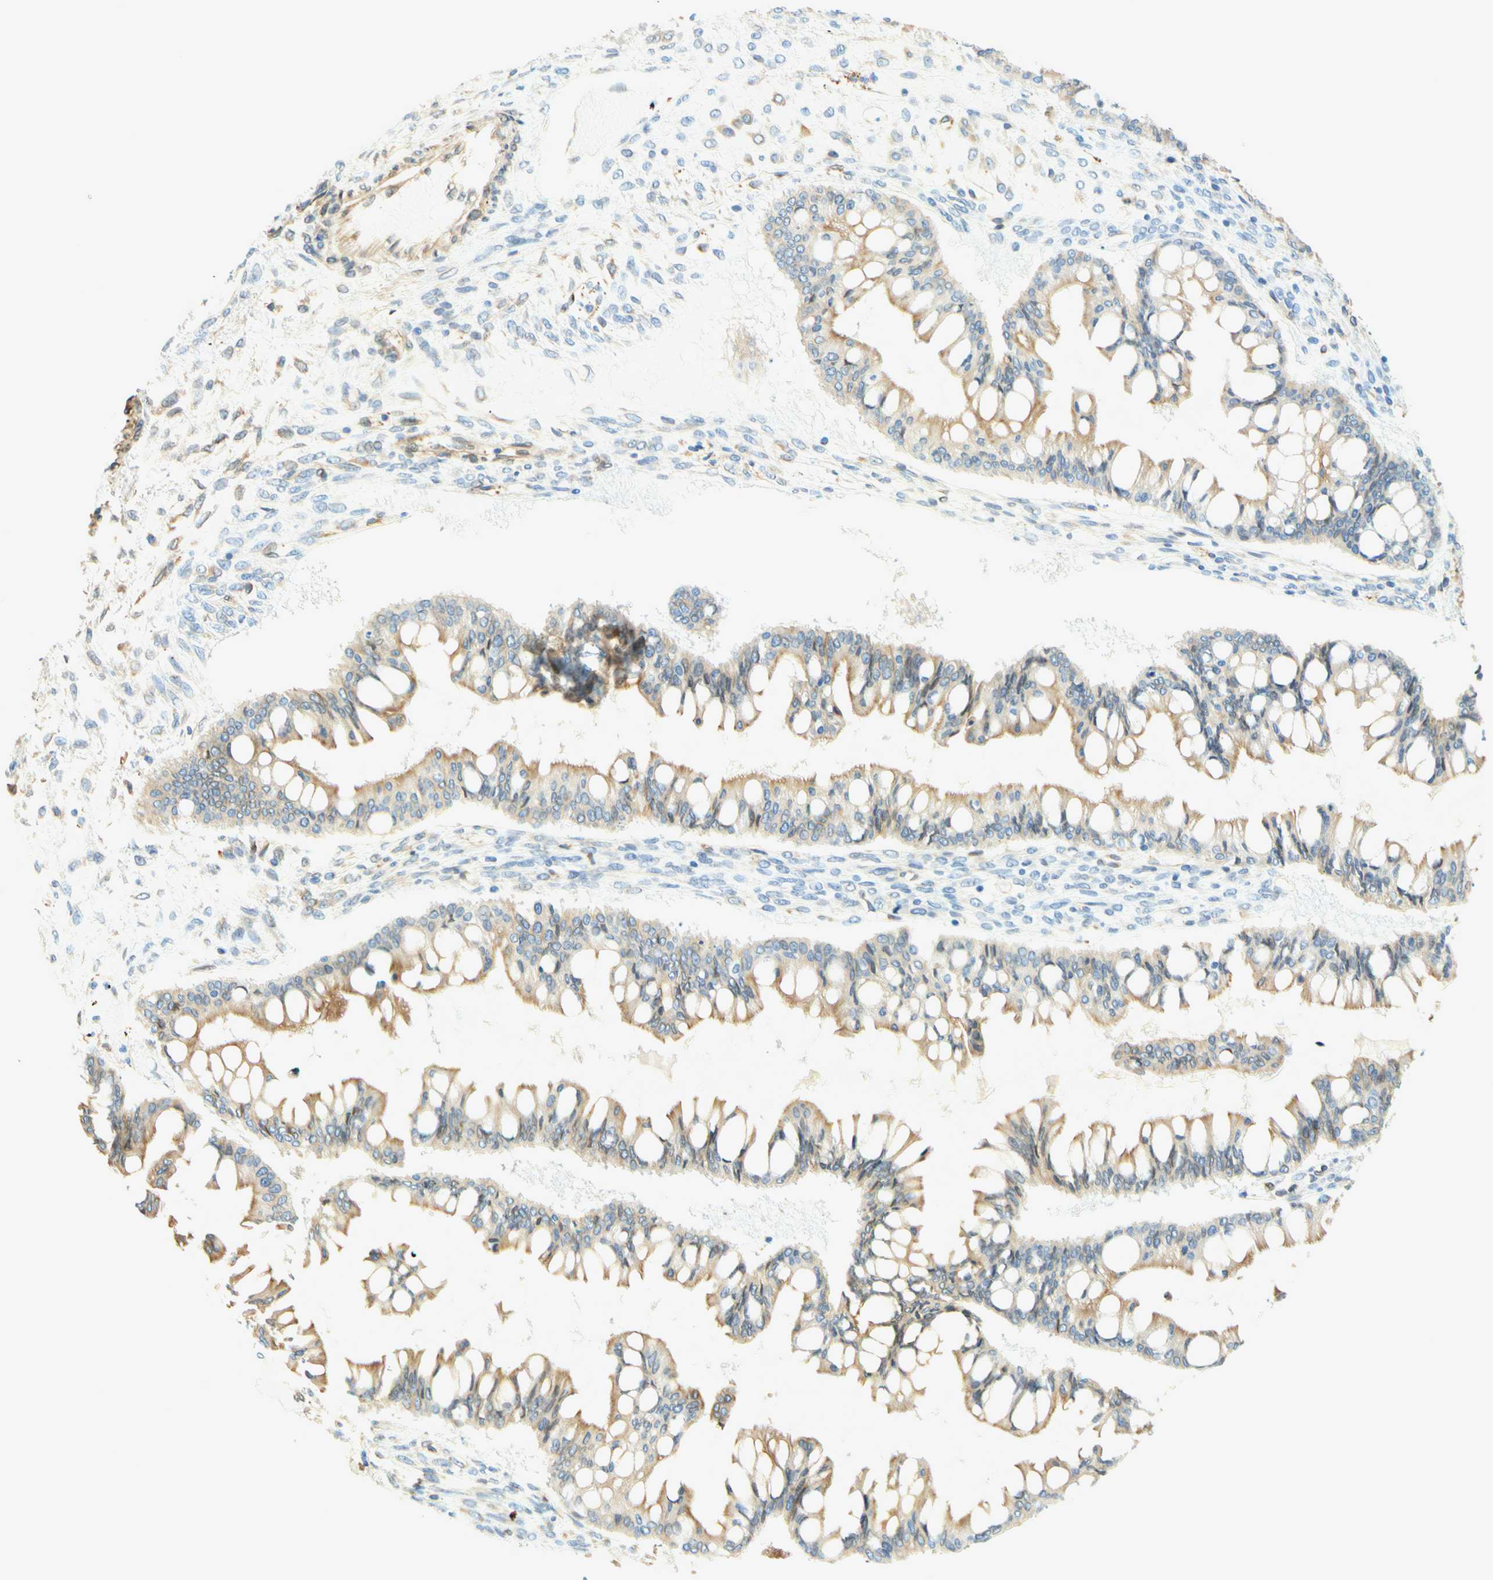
{"staining": {"intensity": "moderate", "quantity": "25%-75%", "location": "cytoplasmic/membranous"}, "tissue": "ovarian cancer", "cell_type": "Tumor cells", "image_type": "cancer", "snomed": [{"axis": "morphology", "description": "Cystadenocarcinoma, mucinous, NOS"}, {"axis": "topography", "description": "Ovary"}], "caption": "This photomicrograph displays immunohistochemistry (IHC) staining of human ovarian cancer (mucinous cystadenocarcinoma), with medium moderate cytoplasmic/membranous positivity in approximately 25%-75% of tumor cells.", "gene": "ENDOD1", "patient": {"sex": "female", "age": 73}}